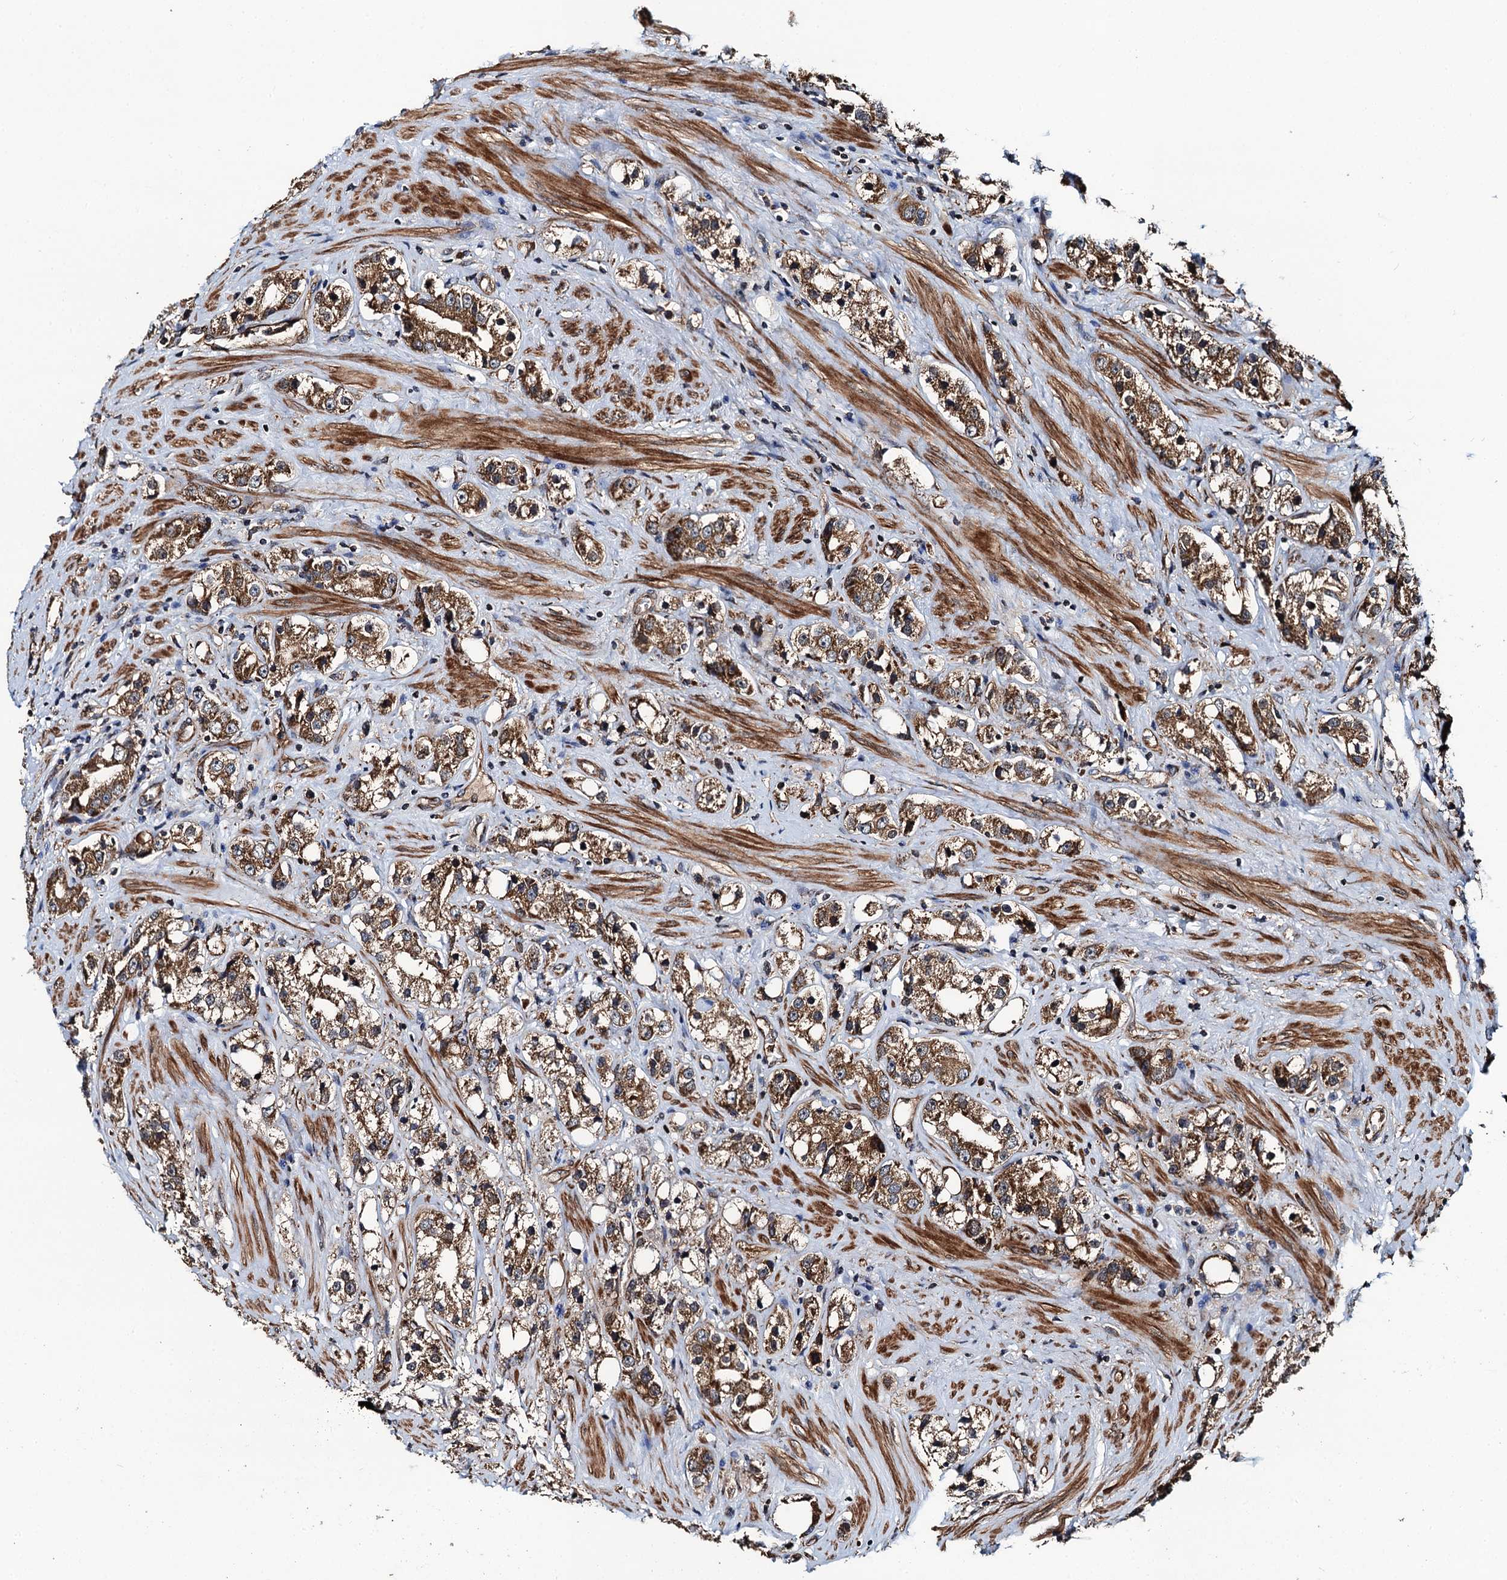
{"staining": {"intensity": "strong", "quantity": ">75%", "location": "cytoplasmic/membranous"}, "tissue": "prostate cancer", "cell_type": "Tumor cells", "image_type": "cancer", "snomed": [{"axis": "morphology", "description": "Adenocarcinoma, NOS"}, {"axis": "topography", "description": "Prostate"}], "caption": "Protein staining by immunohistochemistry exhibits strong cytoplasmic/membranous positivity in approximately >75% of tumor cells in prostate cancer (adenocarcinoma). (IHC, brightfield microscopy, high magnification).", "gene": "NEK1", "patient": {"sex": "male", "age": 79}}